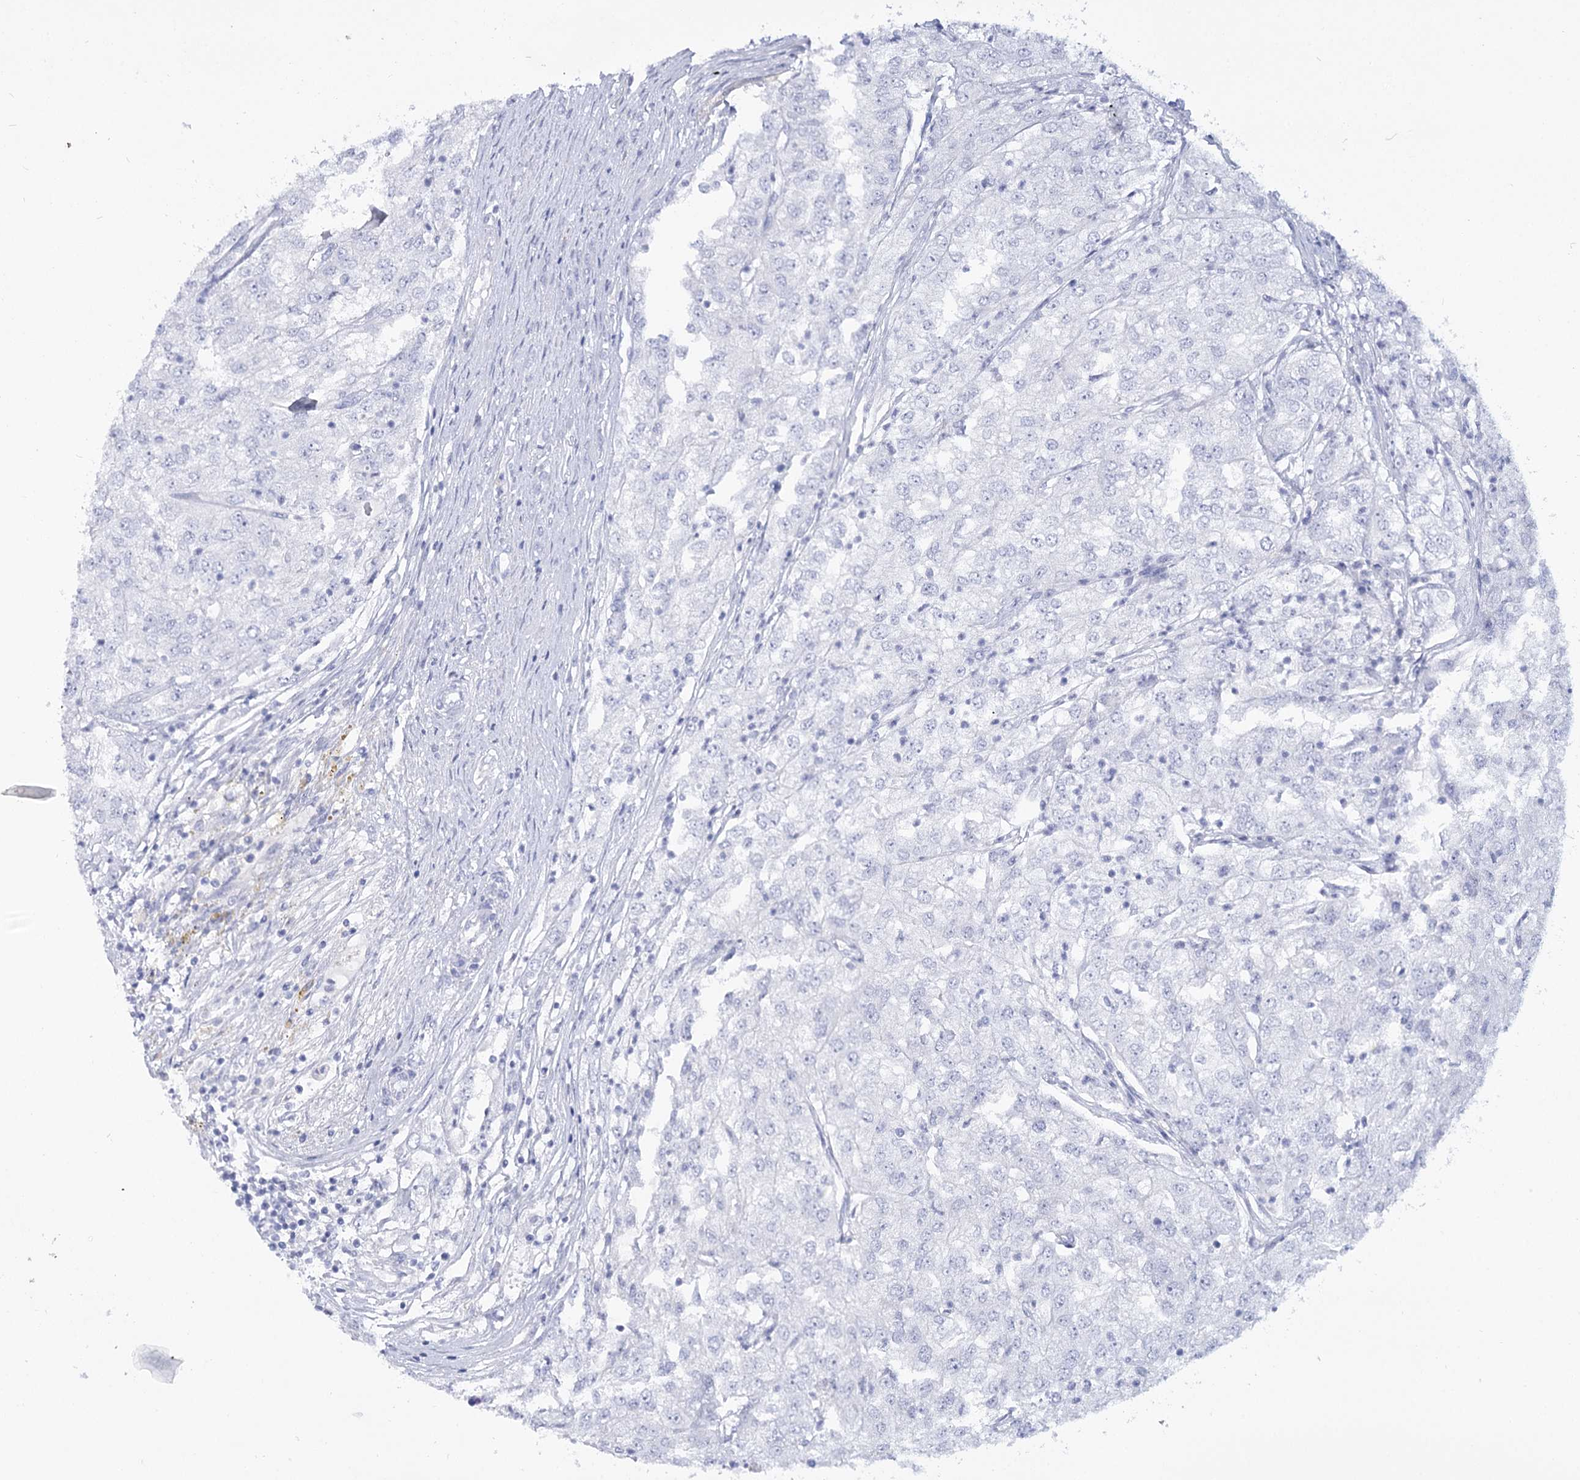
{"staining": {"intensity": "negative", "quantity": "none", "location": "none"}, "tissue": "renal cancer", "cell_type": "Tumor cells", "image_type": "cancer", "snomed": [{"axis": "morphology", "description": "Adenocarcinoma, NOS"}, {"axis": "topography", "description": "Kidney"}], "caption": "The photomicrograph exhibits no staining of tumor cells in renal cancer (adenocarcinoma). Brightfield microscopy of immunohistochemistry (IHC) stained with DAB (brown) and hematoxylin (blue), captured at high magnification.", "gene": "RNF186", "patient": {"sex": "female", "age": 54}}